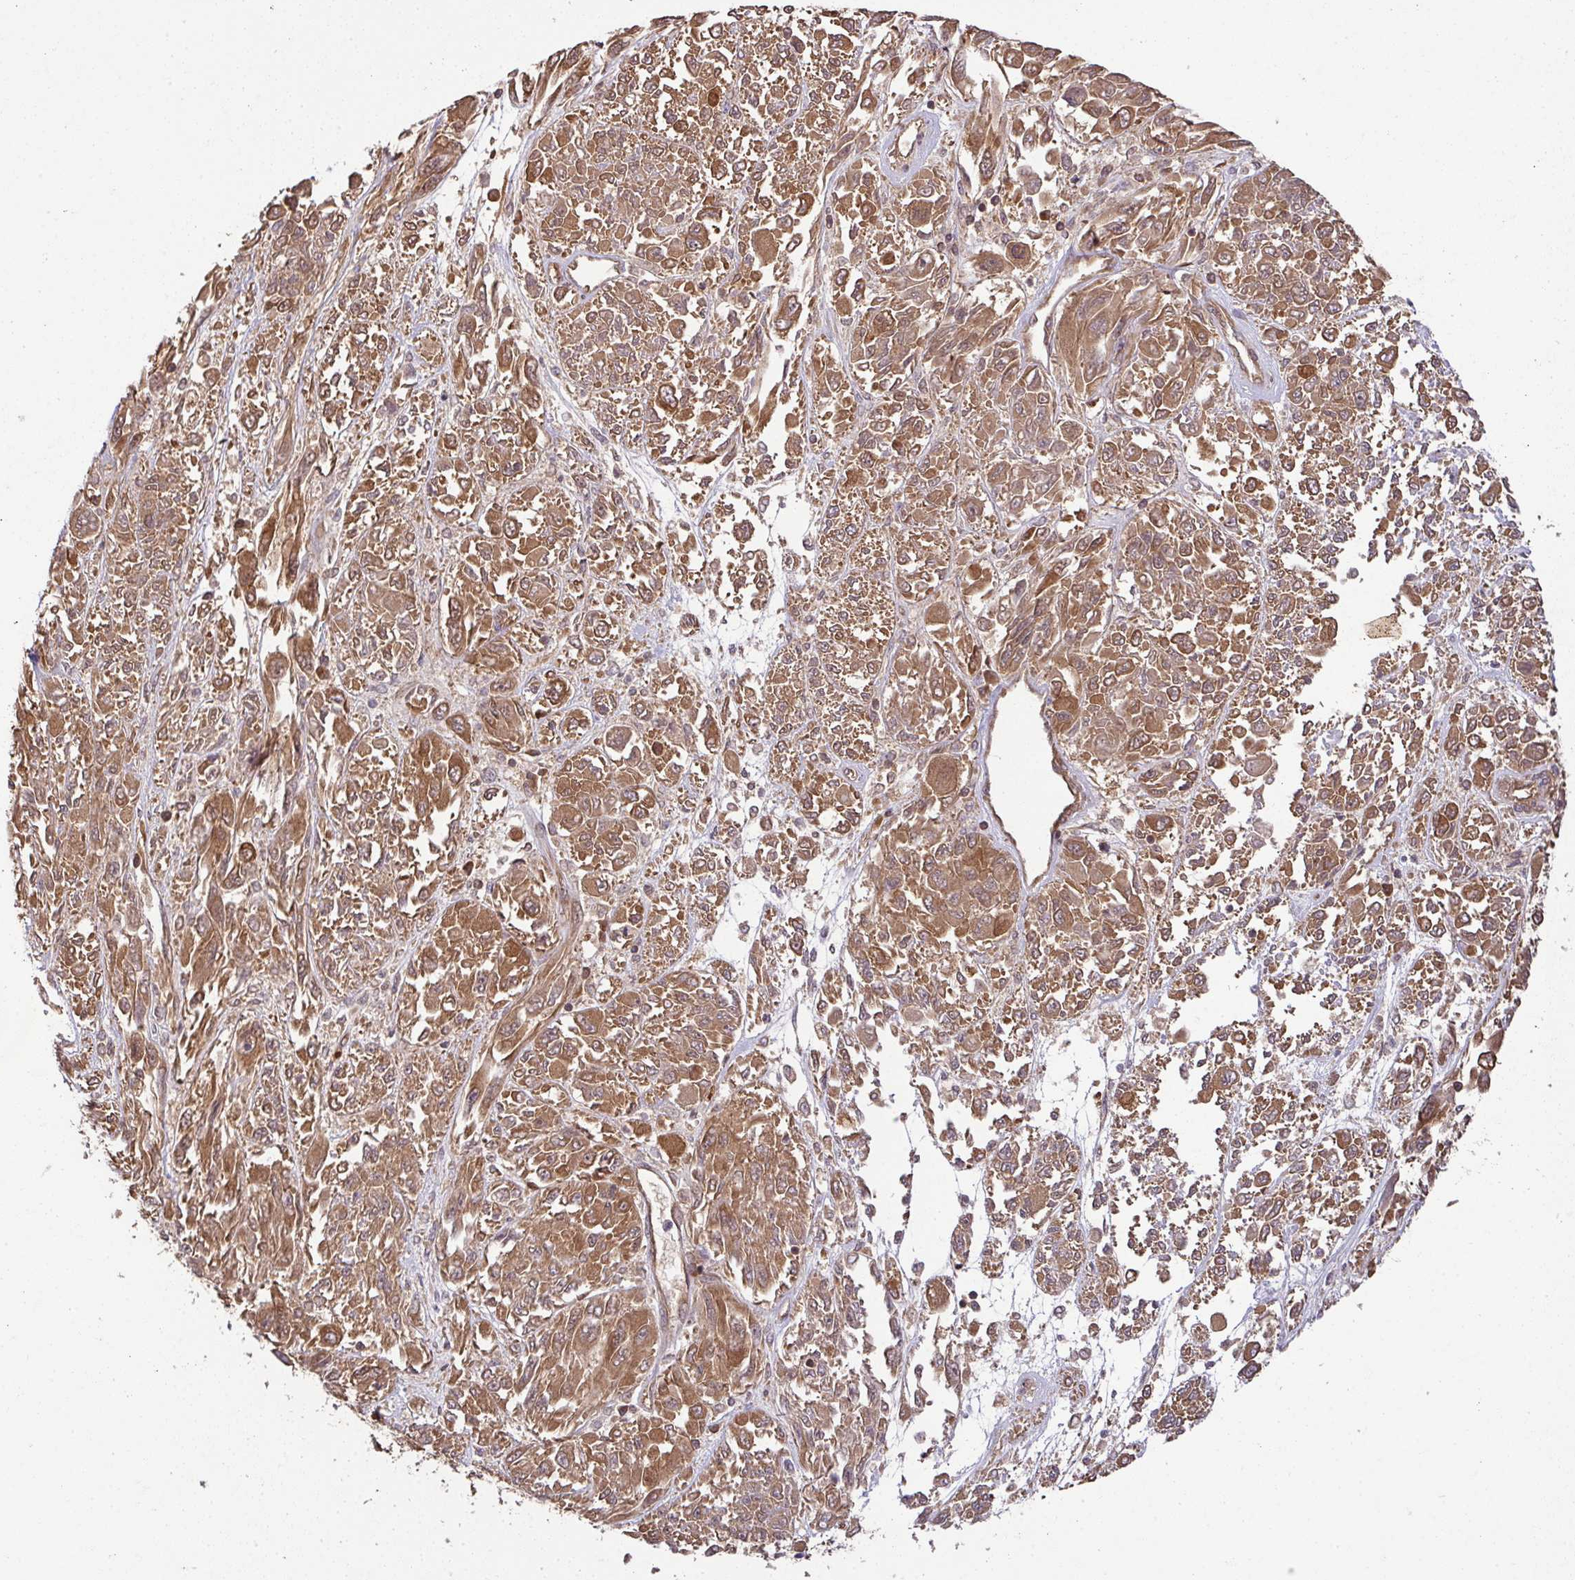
{"staining": {"intensity": "moderate", "quantity": ">75%", "location": "cytoplasmic/membranous"}, "tissue": "melanoma", "cell_type": "Tumor cells", "image_type": "cancer", "snomed": [{"axis": "morphology", "description": "Malignant melanoma, NOS"}, {"axis": "topography", "description": "Skin"}], "caption": "Protein expression analysis of human malignant melanoma reveals moderate cytoplasmic/membranous positivity in about >75% of tumor cells. The staining was performed using DAB (3,3'-diaminobenzidine), with brown indicating positive protein expression. Nuclei are stained blue with hematoxylin.", "gene": "GSPT1", "patient": {"sex": "female", "age": 91}}